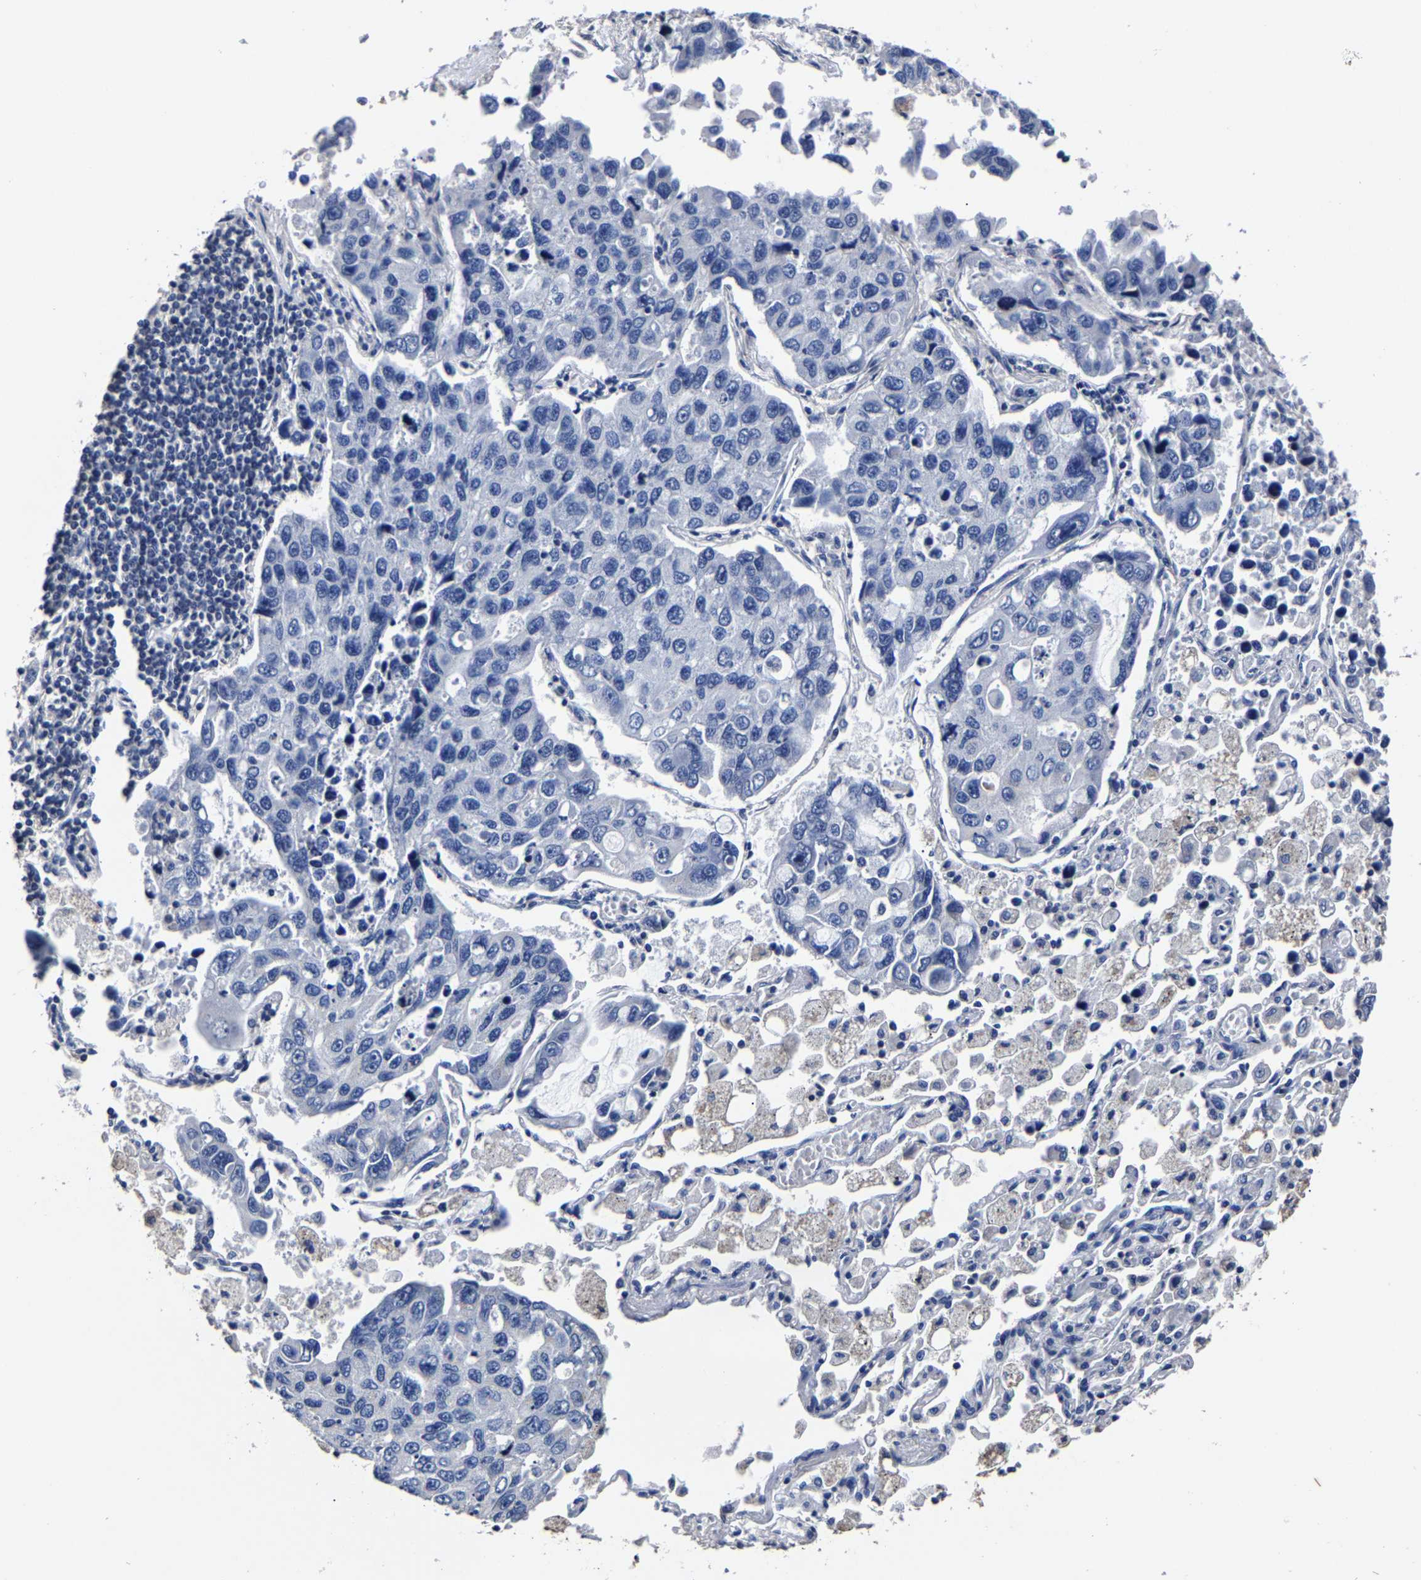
{"staining": {"intensity": "negative", "quantity": "none", "location": "none"}, "tissue": "lung cancer", "cell_type": "Tumor cells", "image_type": "cancer", "snomed": [{"axis": "morphology", "description": "Adenocarcinoma, NOS"}, {"axis": "topography", "description": "Lung"}], "caption": "Immunohistochemical staining of human lung adenocarcinoma displays no significant positivity in tumor cells.", "gene": "AKAP4", "patient": {"sex": "male", "age": 64}}